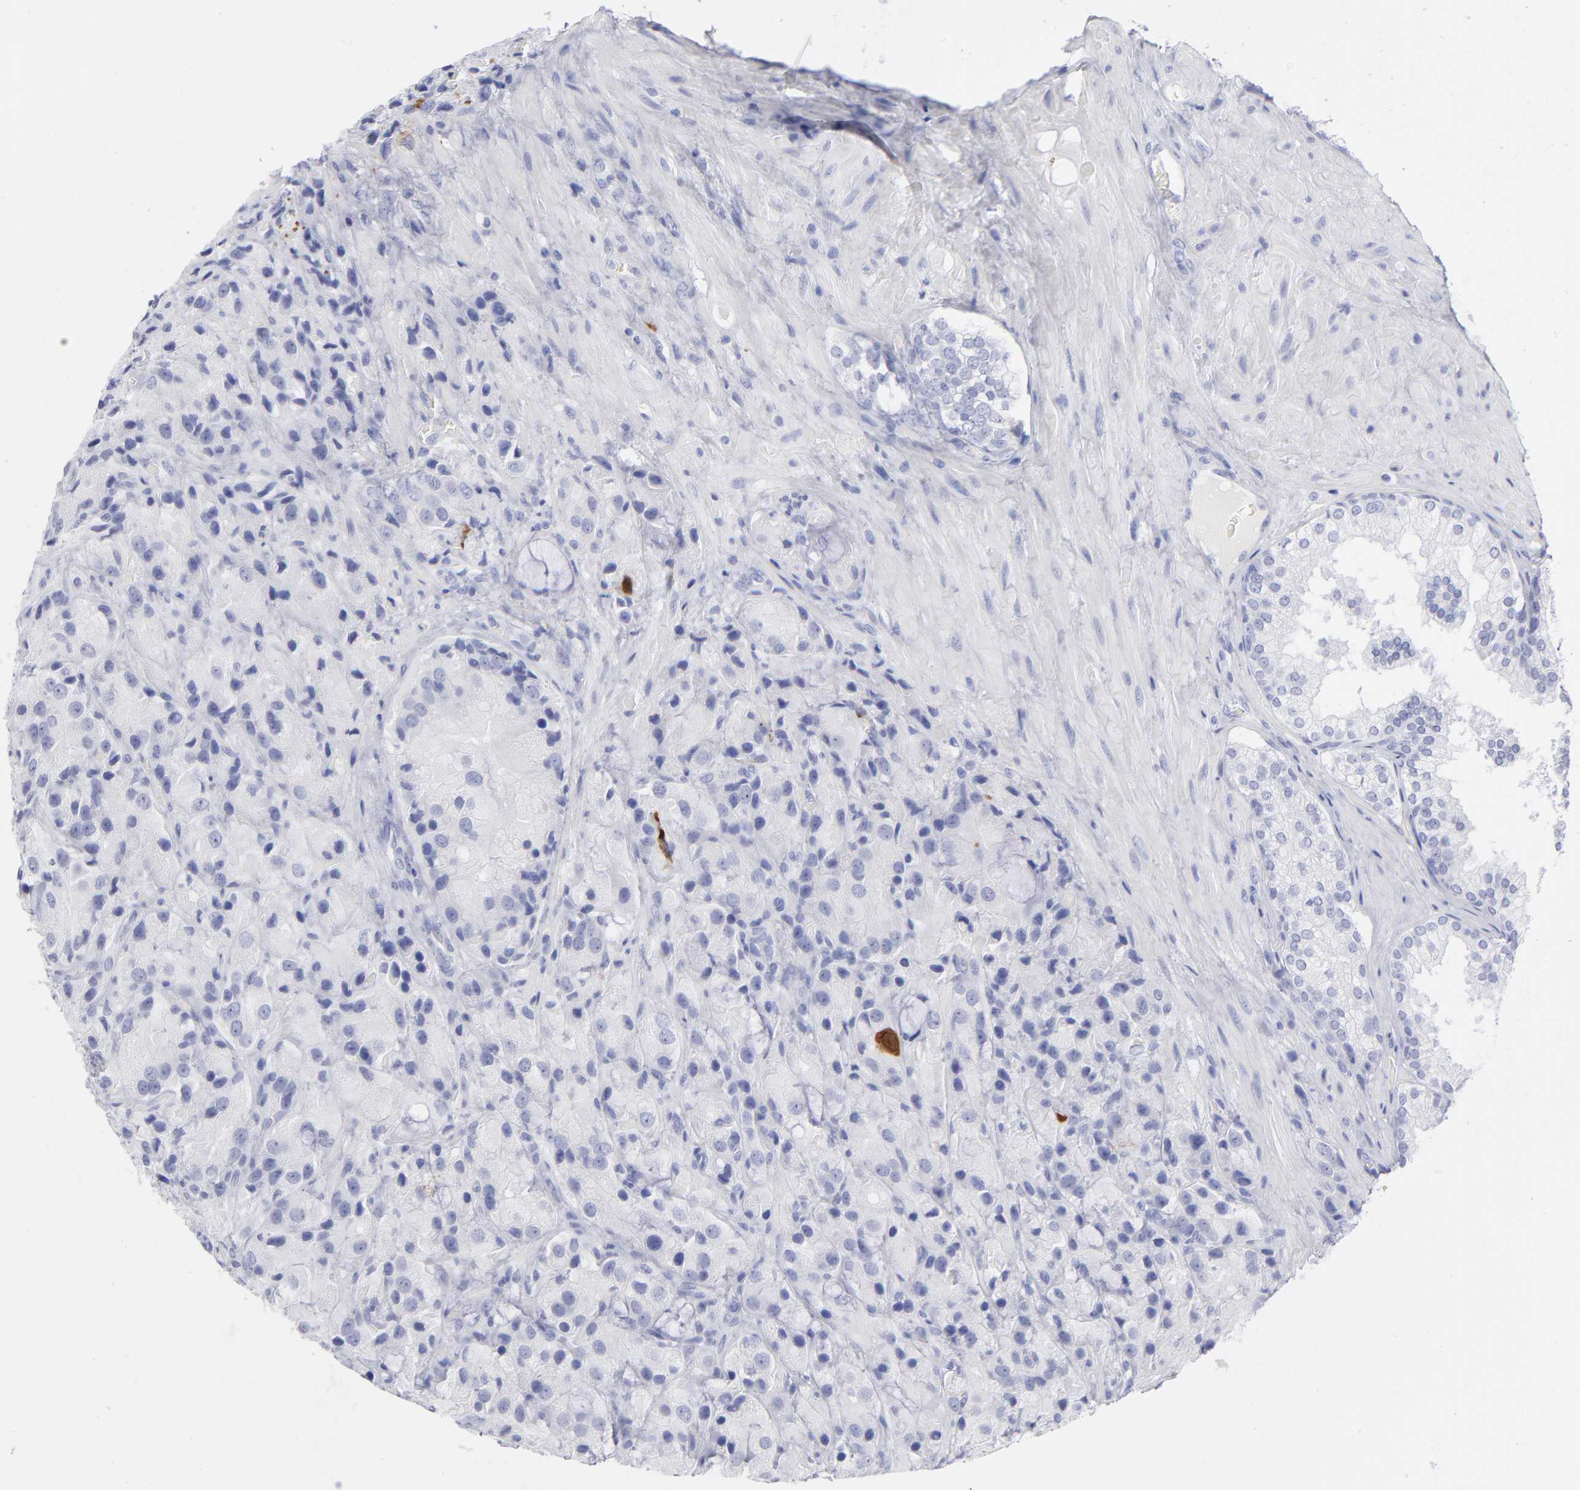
{"staining": {"intensity": "strong", "quantity": "<25%", "location": "cytoplasmic/membranous"}, "tissue": "prostate cancer", "cell_type": "Tumor cells", "image_type": "cancer", "snomed": [{"axis": "morphology", "description": "Adenocarcinoma, High grade"}, {"axis": "topography", "description": "Prostate"}], "caption": "DAB (3,3'-diaminobenzidine) immunohistochemical staining of human prostate cancer (adenocarcinoma (high-grade)) displays strong cytoplasmic/membranous protein expression in about <25% of tumor cells.", "gene": "CCNB1", "patient": {"sex": "male", "age": 70}}